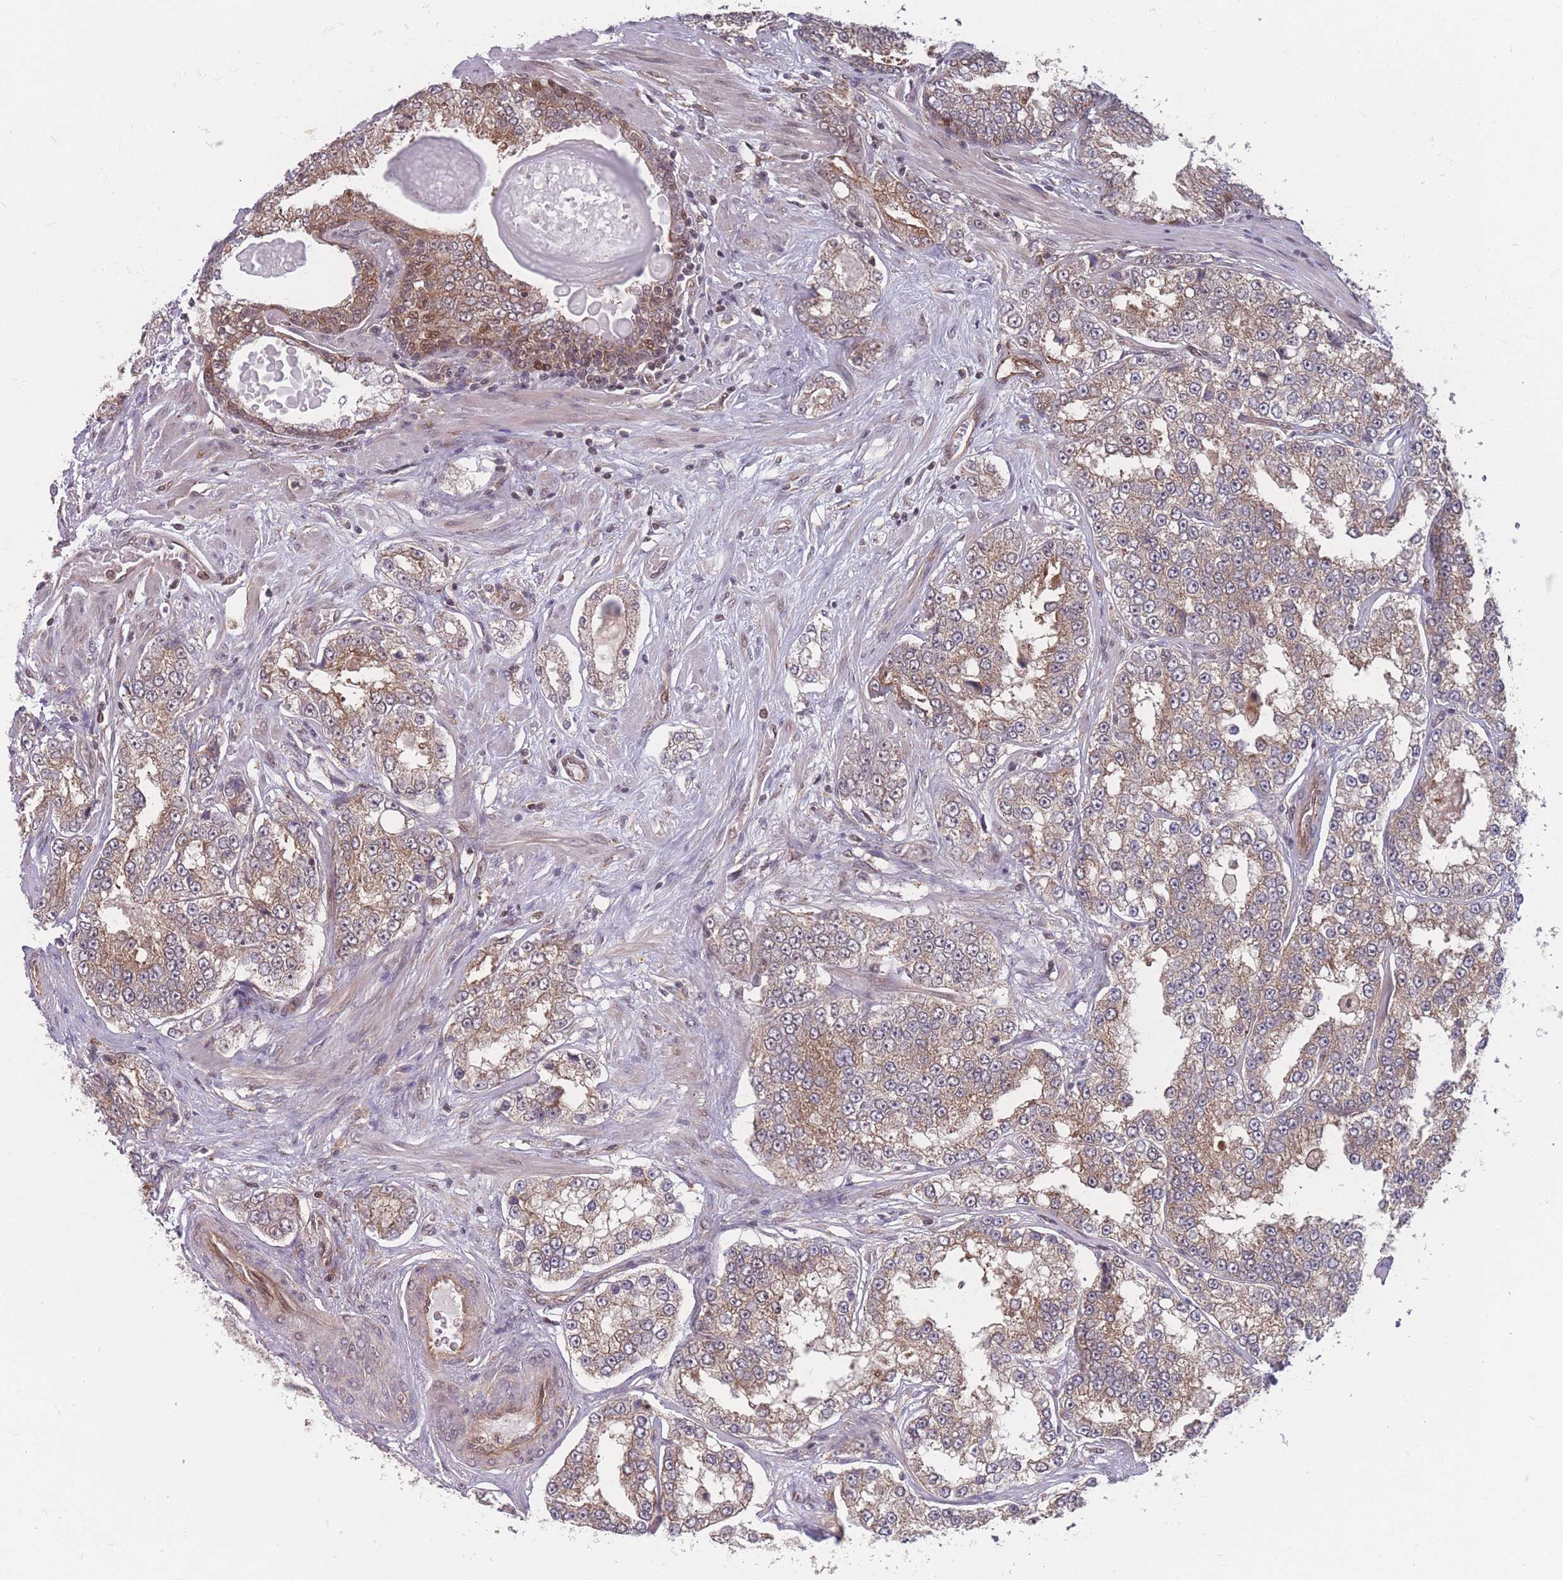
{"staining": {"intensity": "moderate", "quantity": ">75%", "location": "cytoplasmic/membranous"}, "tissue": "prostate cancer", "cell_type": "Tumor cells", "image_type": "cancer", "snomed": [{"axis": "morphology", "description": "Normal tissue, NOS"}, {"axis": "morphology", "description": "Adenocarcinoma, High grade"}, {"axis": "topography", "description": "Prostate"}], "caption": "A medium amount of moderate cytoplasmic/membranous staining is present in approximately >75% of tumor cells in prostate cancer (adenocarcinoma (high-grade)) tissue.", "gene": "RPS18", "patient": {"sex": "male", "age": 83}}